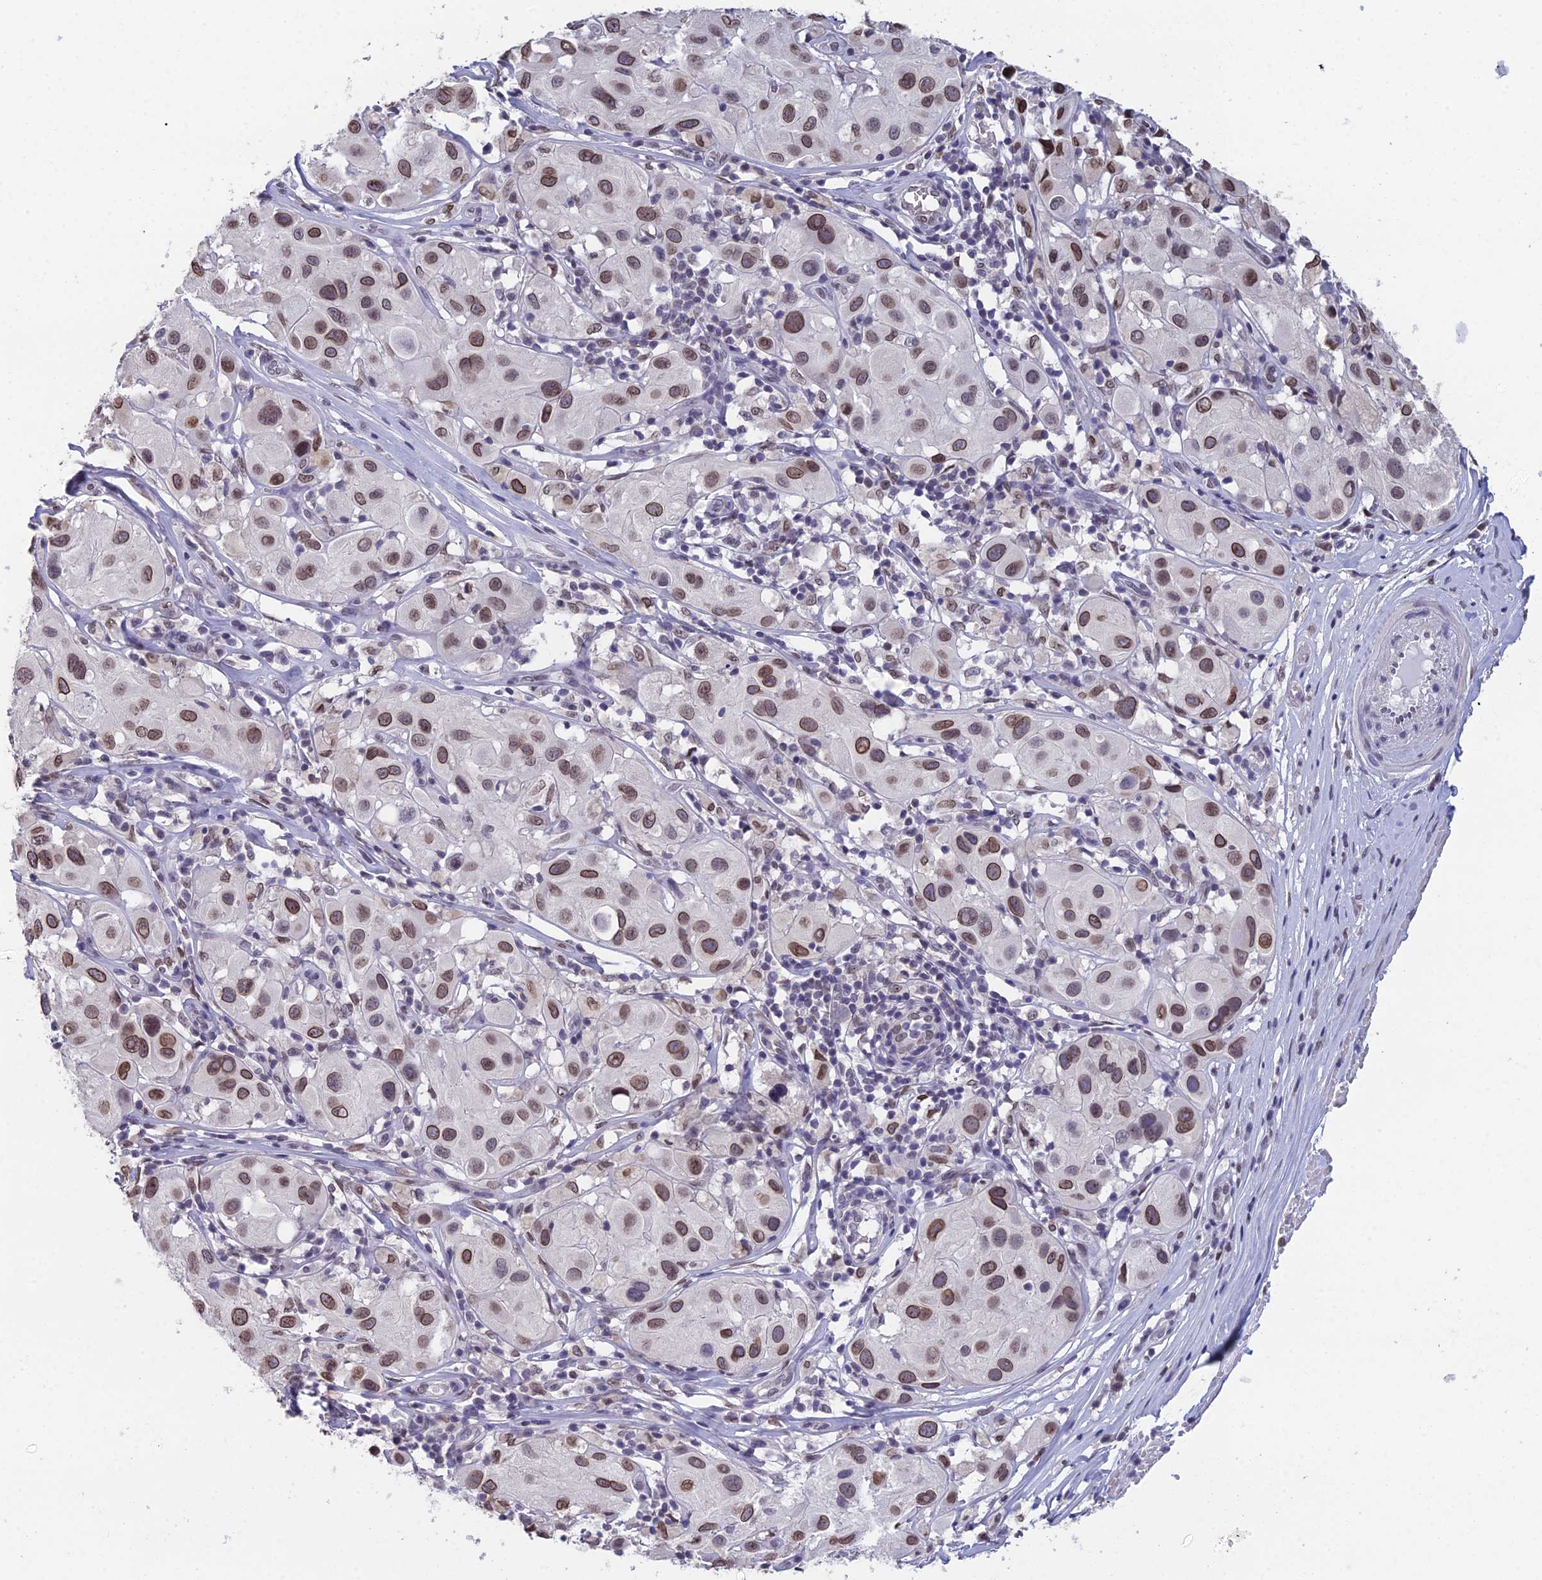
{"staining": {"intensity": "moderate", "quantity": ">75%", "location": "nuclear"}, "tissue": "melanoma", "cell_type": "Tumor cells", "image_type": "cancer", "snomed": [{"axis": "morphology", "description": "Malignant melanoma, Metastatic site"}, {"axis": "topography", "description": "Skin"}], "caption": "Melanoma stained for a protein shows moderate nuclear positivity in tumor cells.", "gene": "CCDC97", "patient": {"sex": "male", "age": 41}}